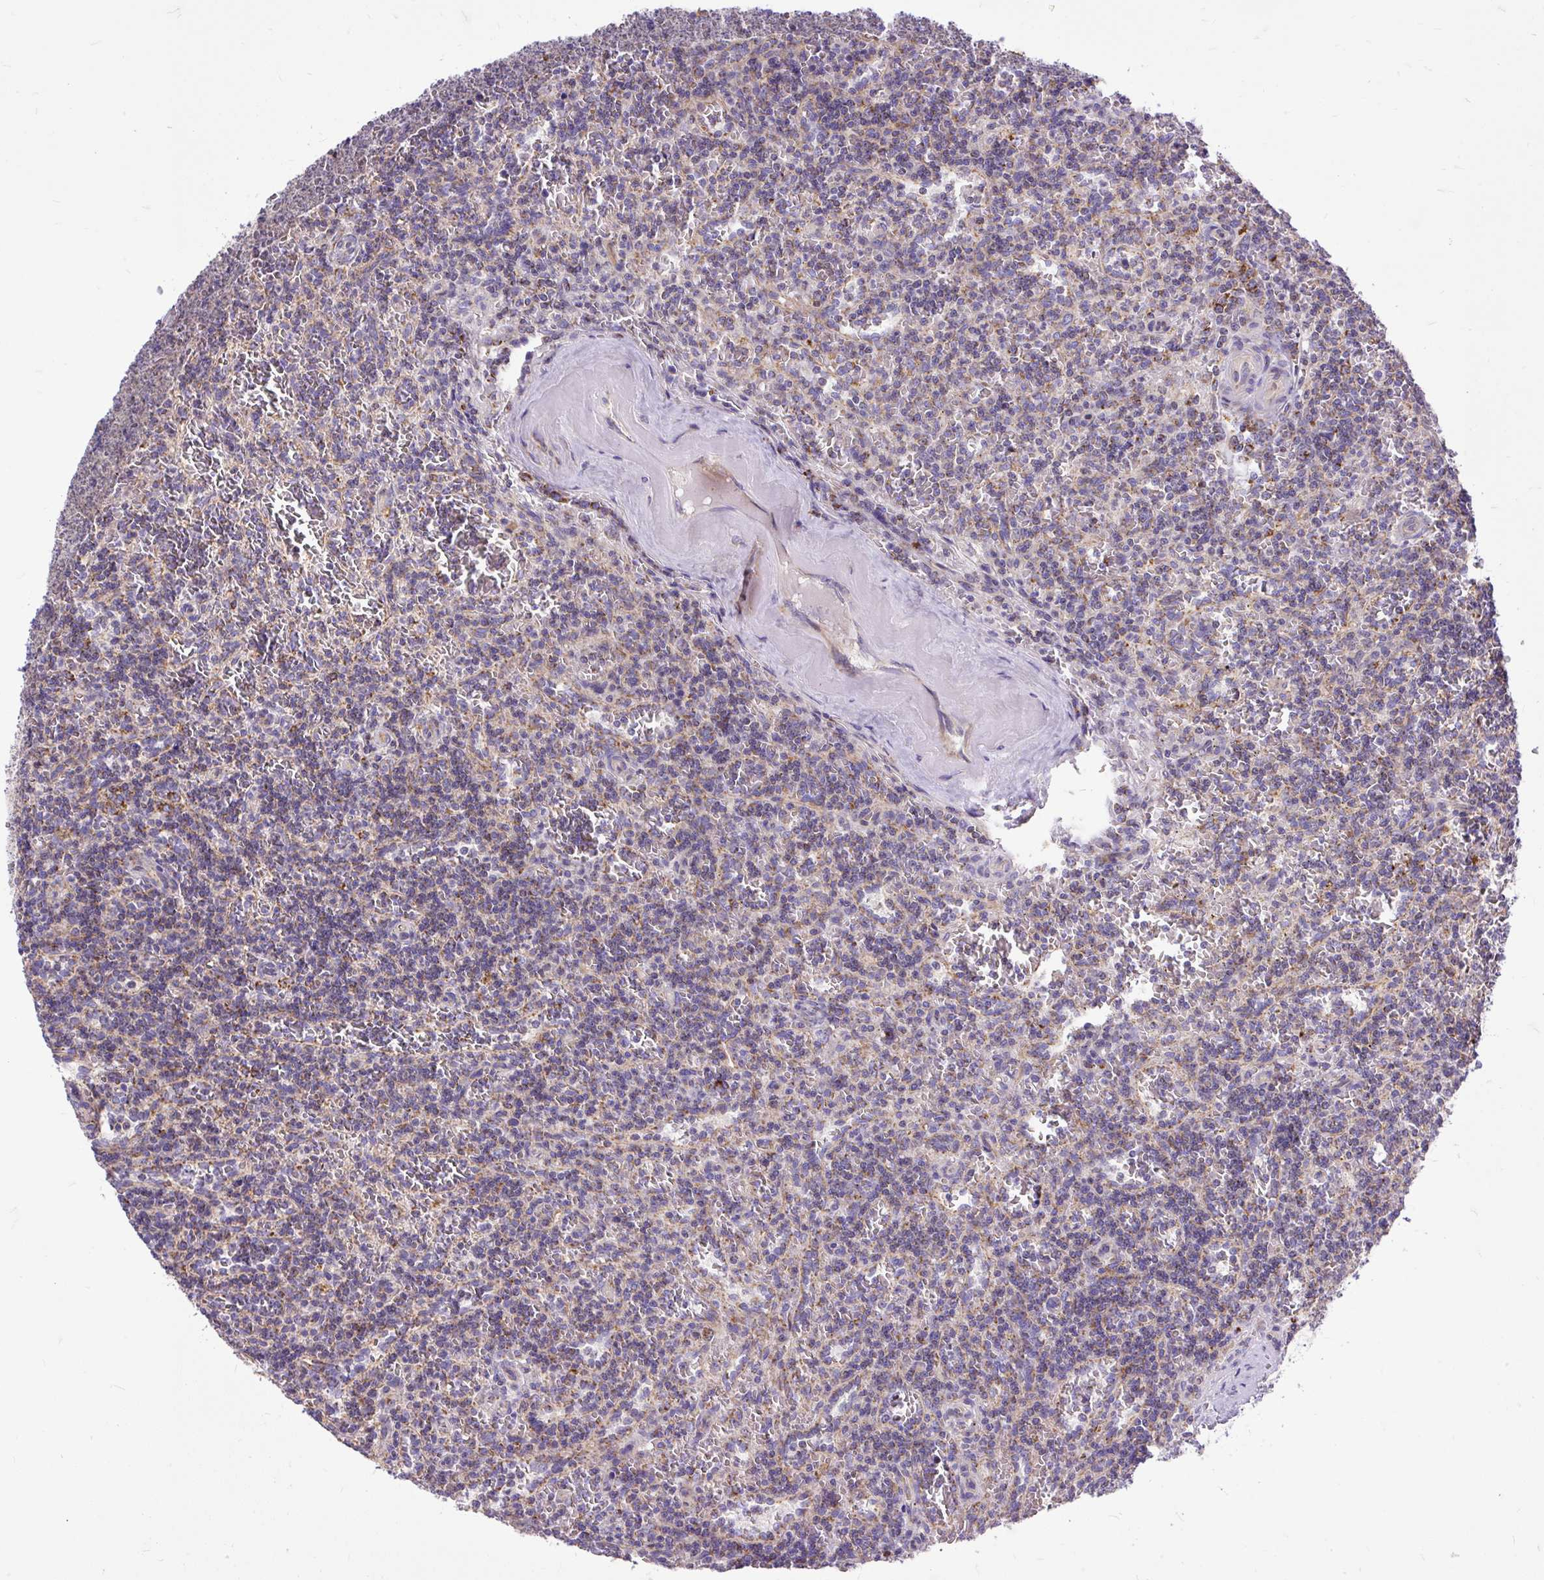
{"staining": {"intensity": "weak", "quantity": "<25%", "location": "cytoplasmic/membranous"}, "tissue": "lymphoma", "cell_type": "Tumor cells", "image_type": "cancer", "snomed": [{"axis": "morphology", "description": "Malignant lymphoma, non-Hodgkin's type, Low grade"}, {"axis": "topography", "description": "Spleen"}], "caption": "The immunohistochemistry micrograph has no significant expression in tumor cells of malignant lymphoma, non-Hodgkin's type (low-grade) tissue.", "gene": "TOMM40", "patient": {"sex": "male", "age": 73}}